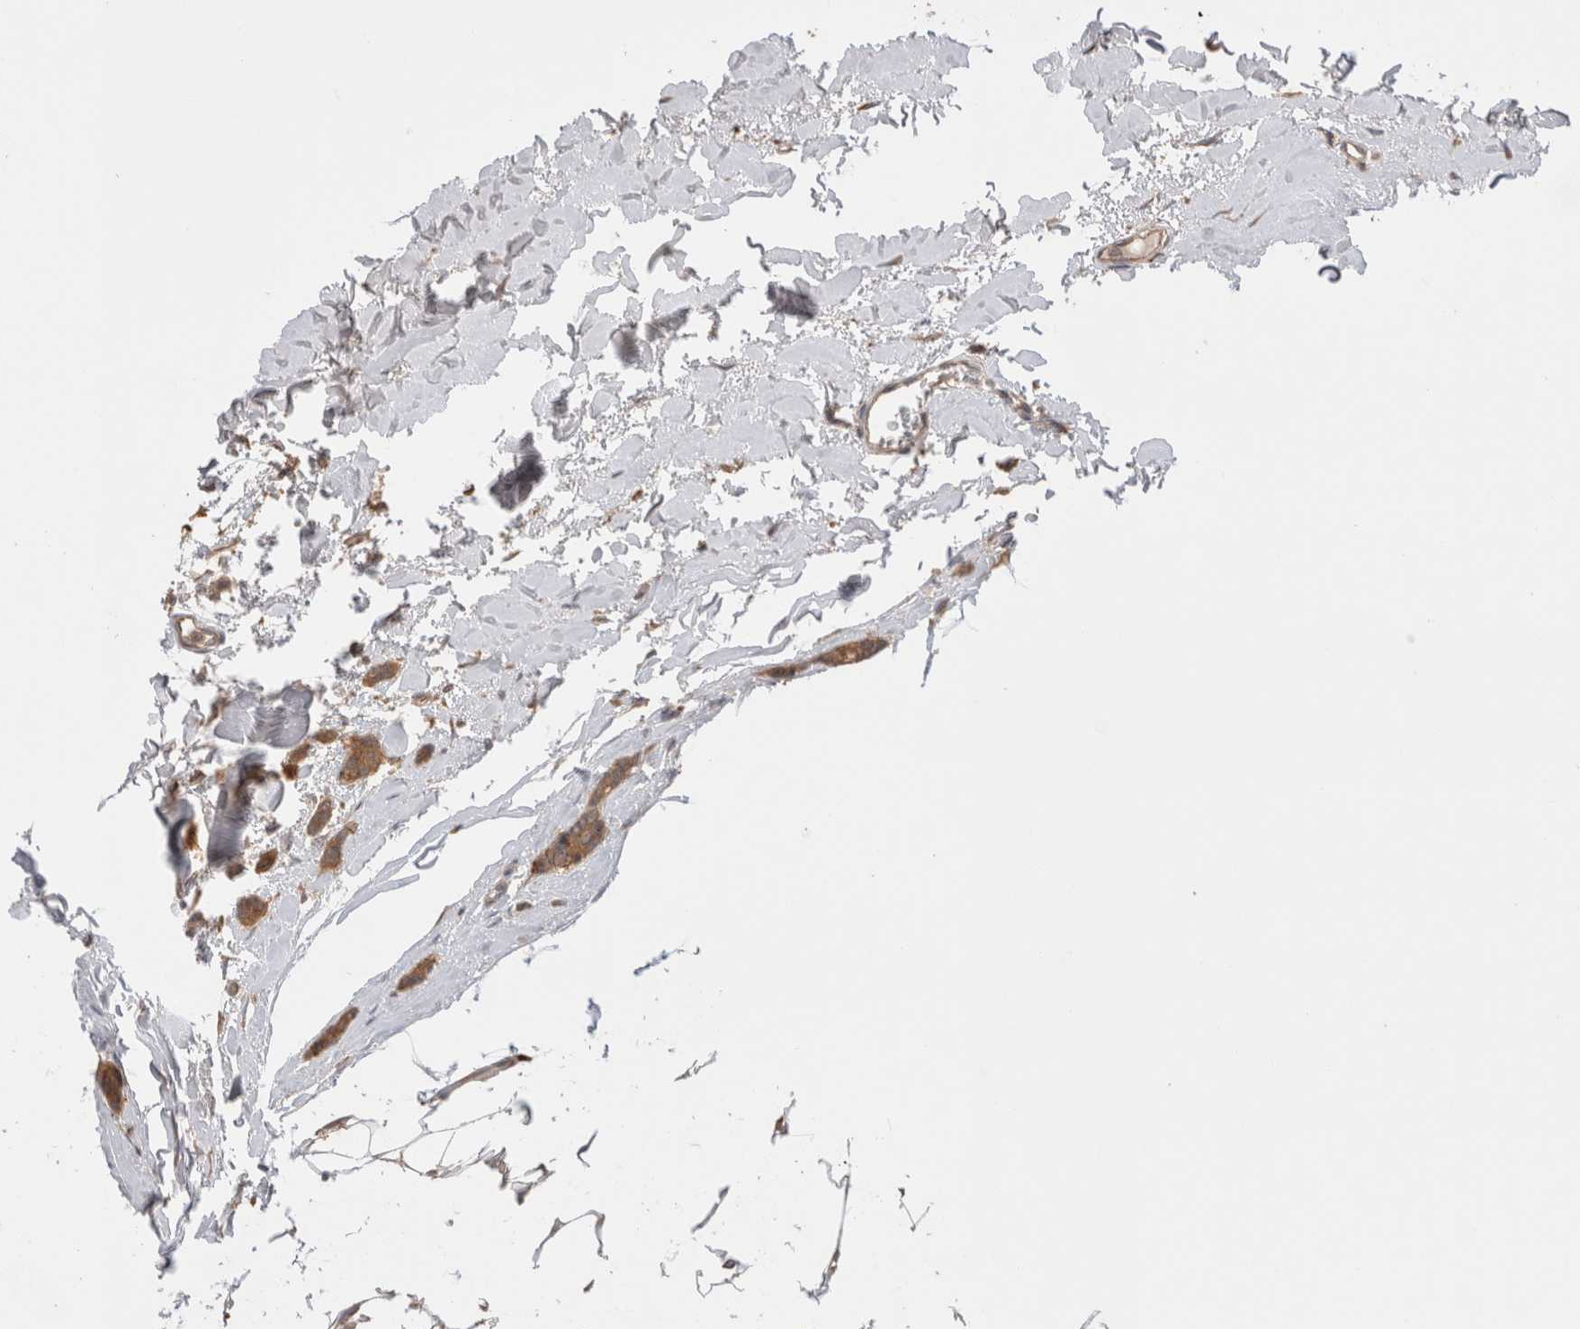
{"staining": {"intensity": "moderate", "quantity": ">75%", "location": "cytoplasmic/membranous"}, "tissue": "breast cancer", "cell_type": "Tumor cells", "image_type": "cancer", "snomed": [{"axis": "morphology", "description": "Lobular carcinoma"}, {"axis": "topography", "description": "Skin"}, {"axis": "topography", "description": "Breast"}], "caption": "High-magnification brightfield microscopy of breast cancer stained with DAB (brown) and counterstained with hematoxylin (blue). tumor cells exhibit moderate cytoplasmic/membranous positivity is seen in approximately>75% of cells.", "gene": "VPS28", "patient": {"sex": "female", "age": 46}}